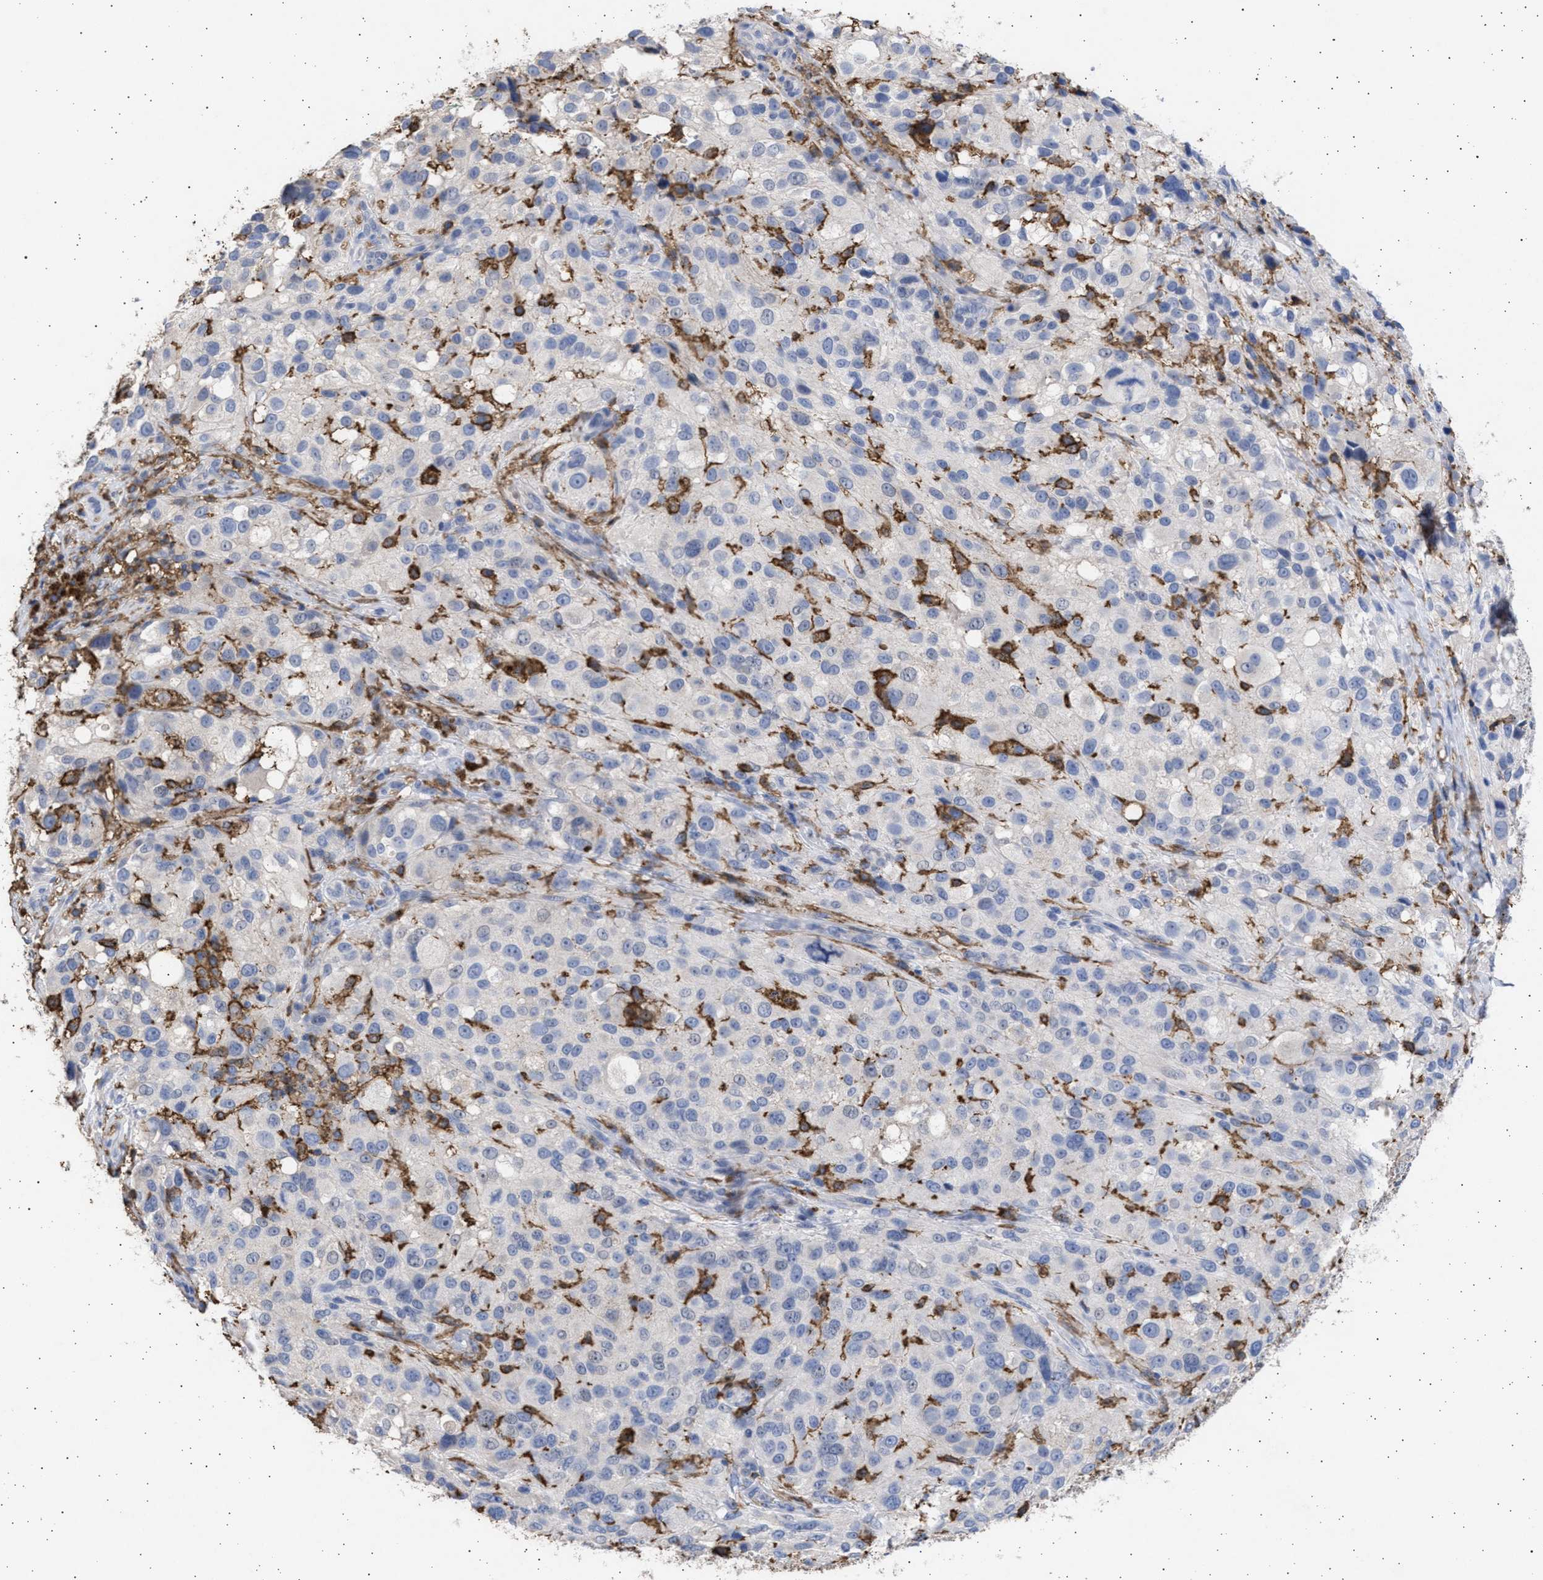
{"staining": {"intensity": "negative", "quantity": "none", "location": "none"}, "tissue": "melanoma", "cell_type": "Tumor cells", "image_type": "cancer", "snomed": [{"axis": "morphology", "description": "Necrosis, NOS"}, {"axis": "morphology", "description": "Malignant melanoma, NOS"}, {"axis": "topography", "description": "Skin"}], "caption": "A high-resolution histopathology image shows IHC staining of malignant melanoma, which exhibits no significant staining in tumor cells.", "gene": "FCER1A", "patient": {"sex": "female", "age": 87}}